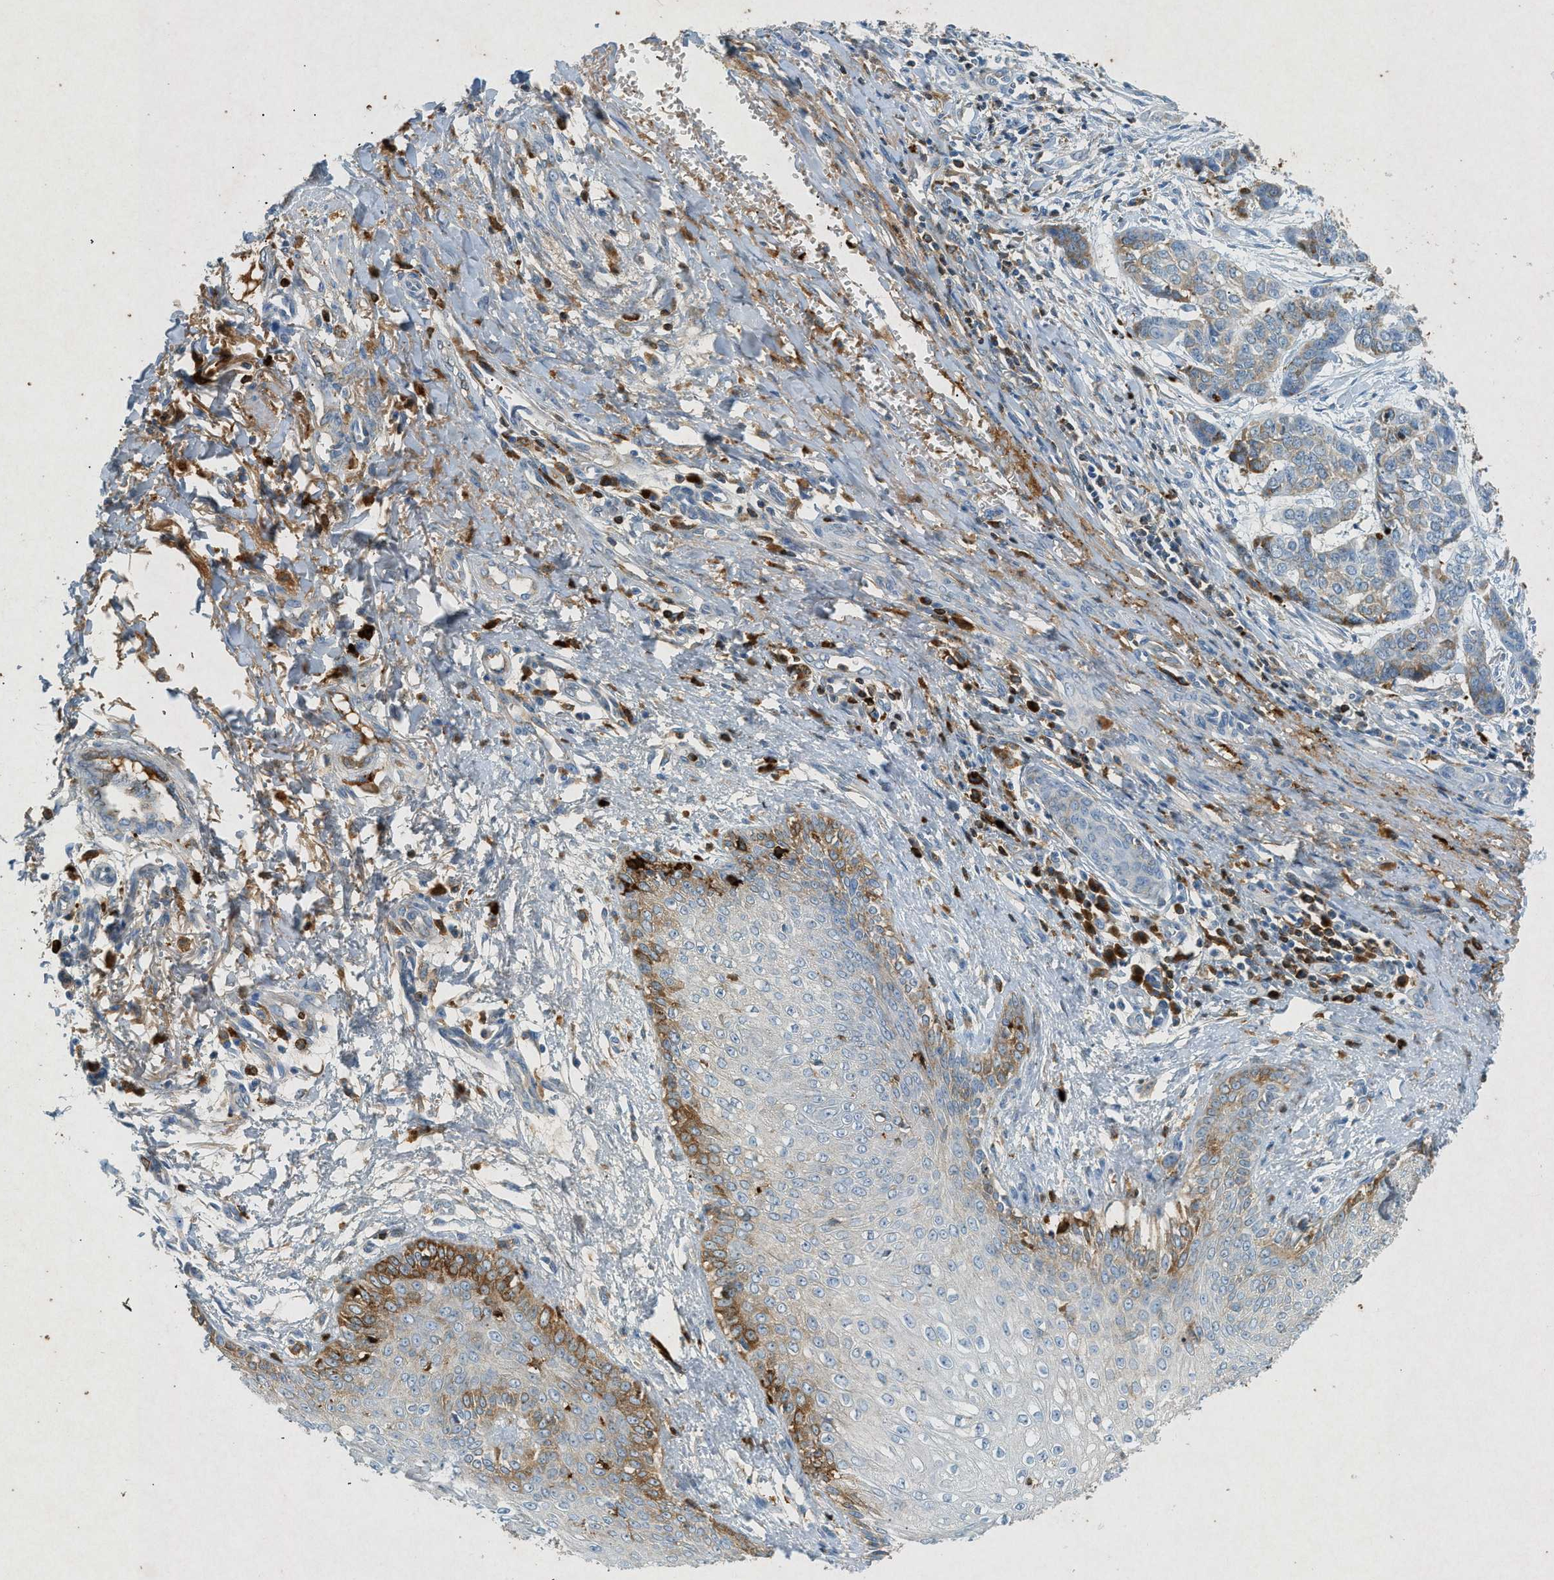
{"staining": {"intensity": "weak", "quantity": "25%-75%", "location": "cytoplasmic/membranous"}, "tissue": "skin cancer", "cell_type": "Tumor cells", "image_type": "cancer", "snomed": [{"axis": "morphology", "description": "Basal cell carcinoma"}, {"axis": "topography", "description": "Skin"}], "caption": "A brown stain highlights weak cytoplasmic/membranous staining of a protein in human skin cancer (basal cell carcinoma) tumor cells. The staining was performed using DAB to visualize the protein expression in brown, while the nuclei were stained in blue with hematoxylin (Magnification: 20x).", "gene": "F2", "patient": {"sex": "female", "age": 64}}